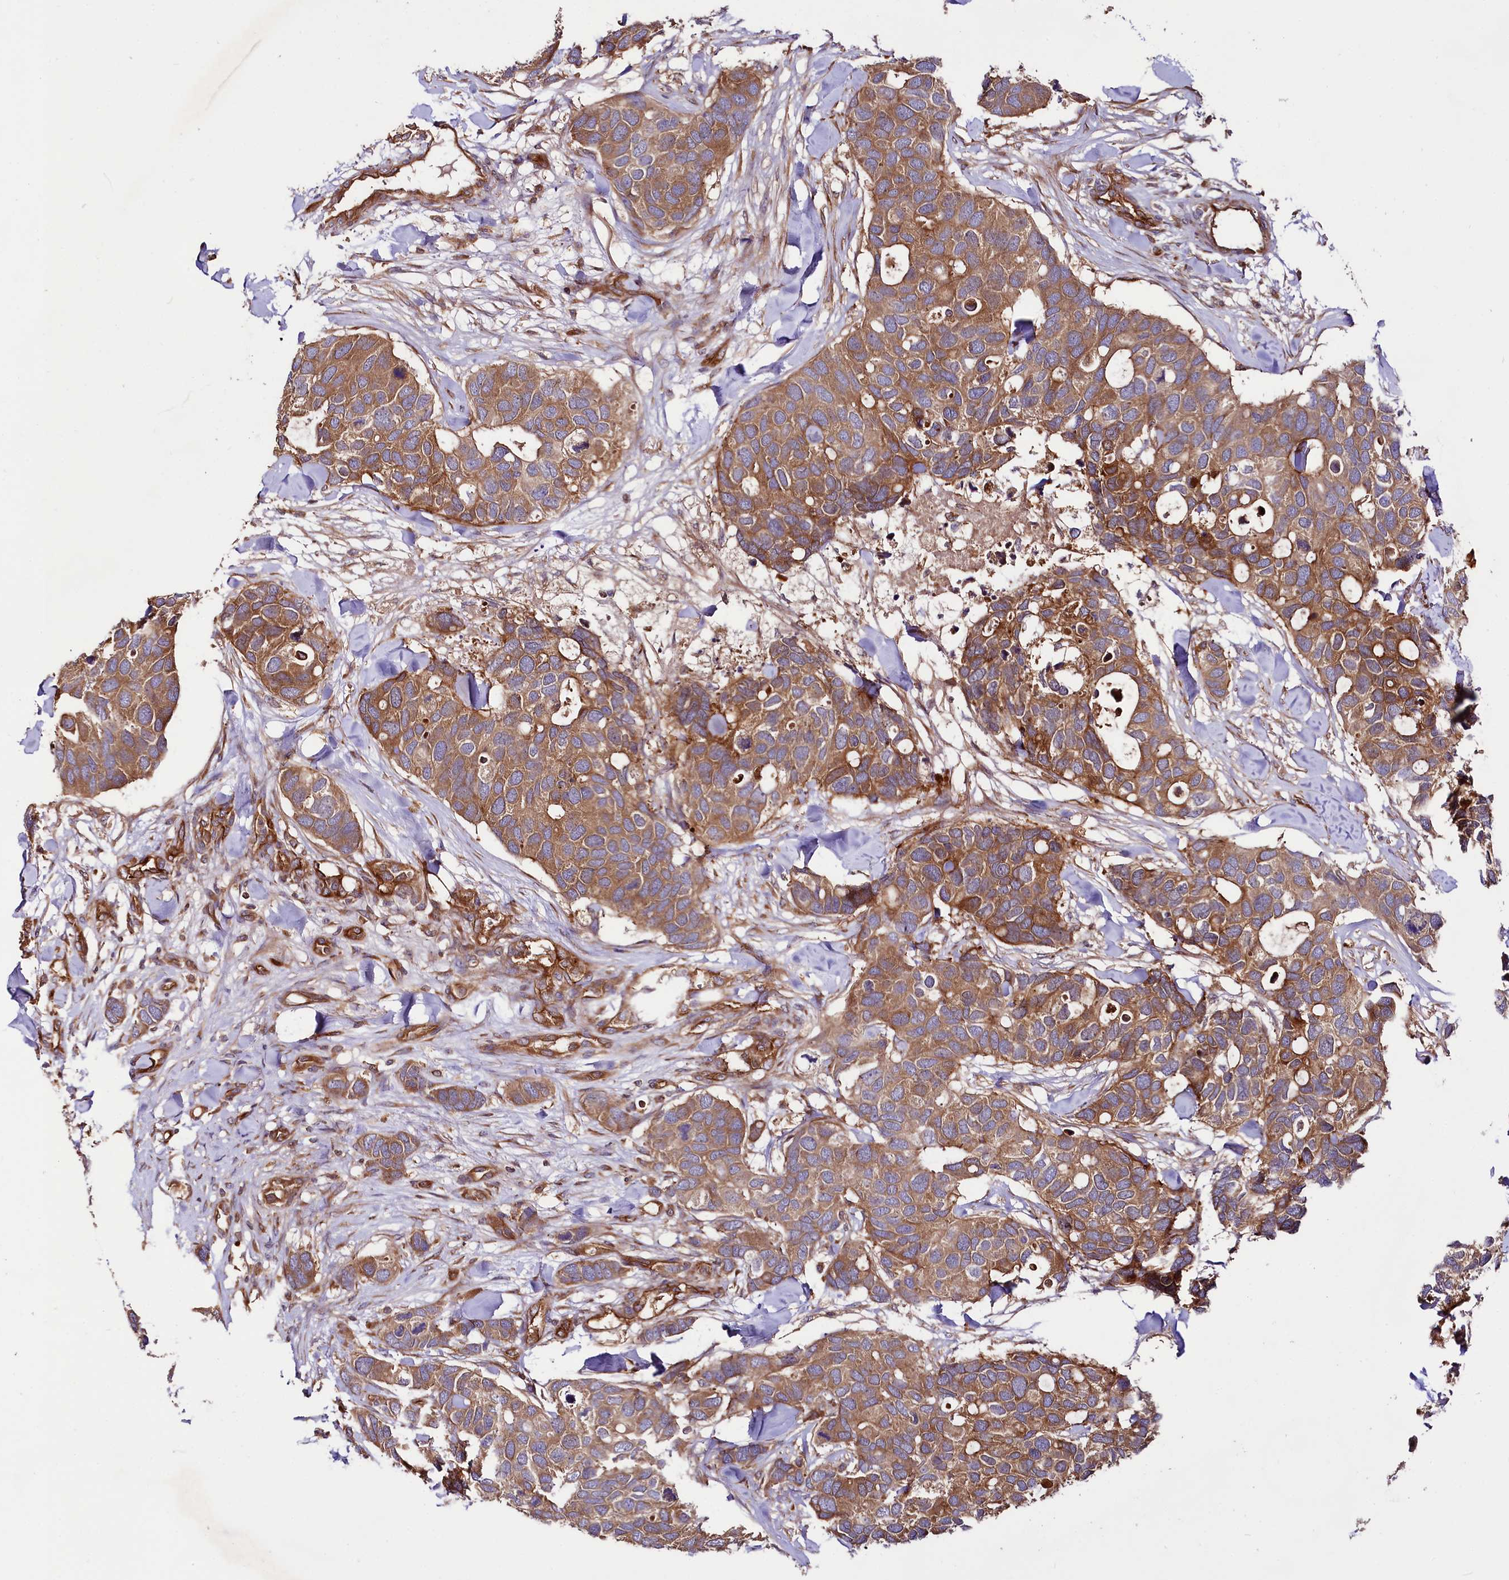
{"staining": {"intensity": "moderate", "quantity": ">75%", "location": "cytoplasmic/membranous"}, "tissue": "breast cancer", "cell_type": "Tumor cells", "image_type": "cancer", "snomed": [{"axis": "morphology", "description": "Duct carcinoma"}, {"axis": "topography", "description": "Breast"}], "caption": "Immunohistochemistry of human intraductal carcinoma (breast) reveals medium levels of moderate cytoplasmic/membranous staining in approximately >75% of tumor cells. Nuclei are stained in blue.", "gene": "CEP295", "patient": {"sex": "female", "age": 83}}